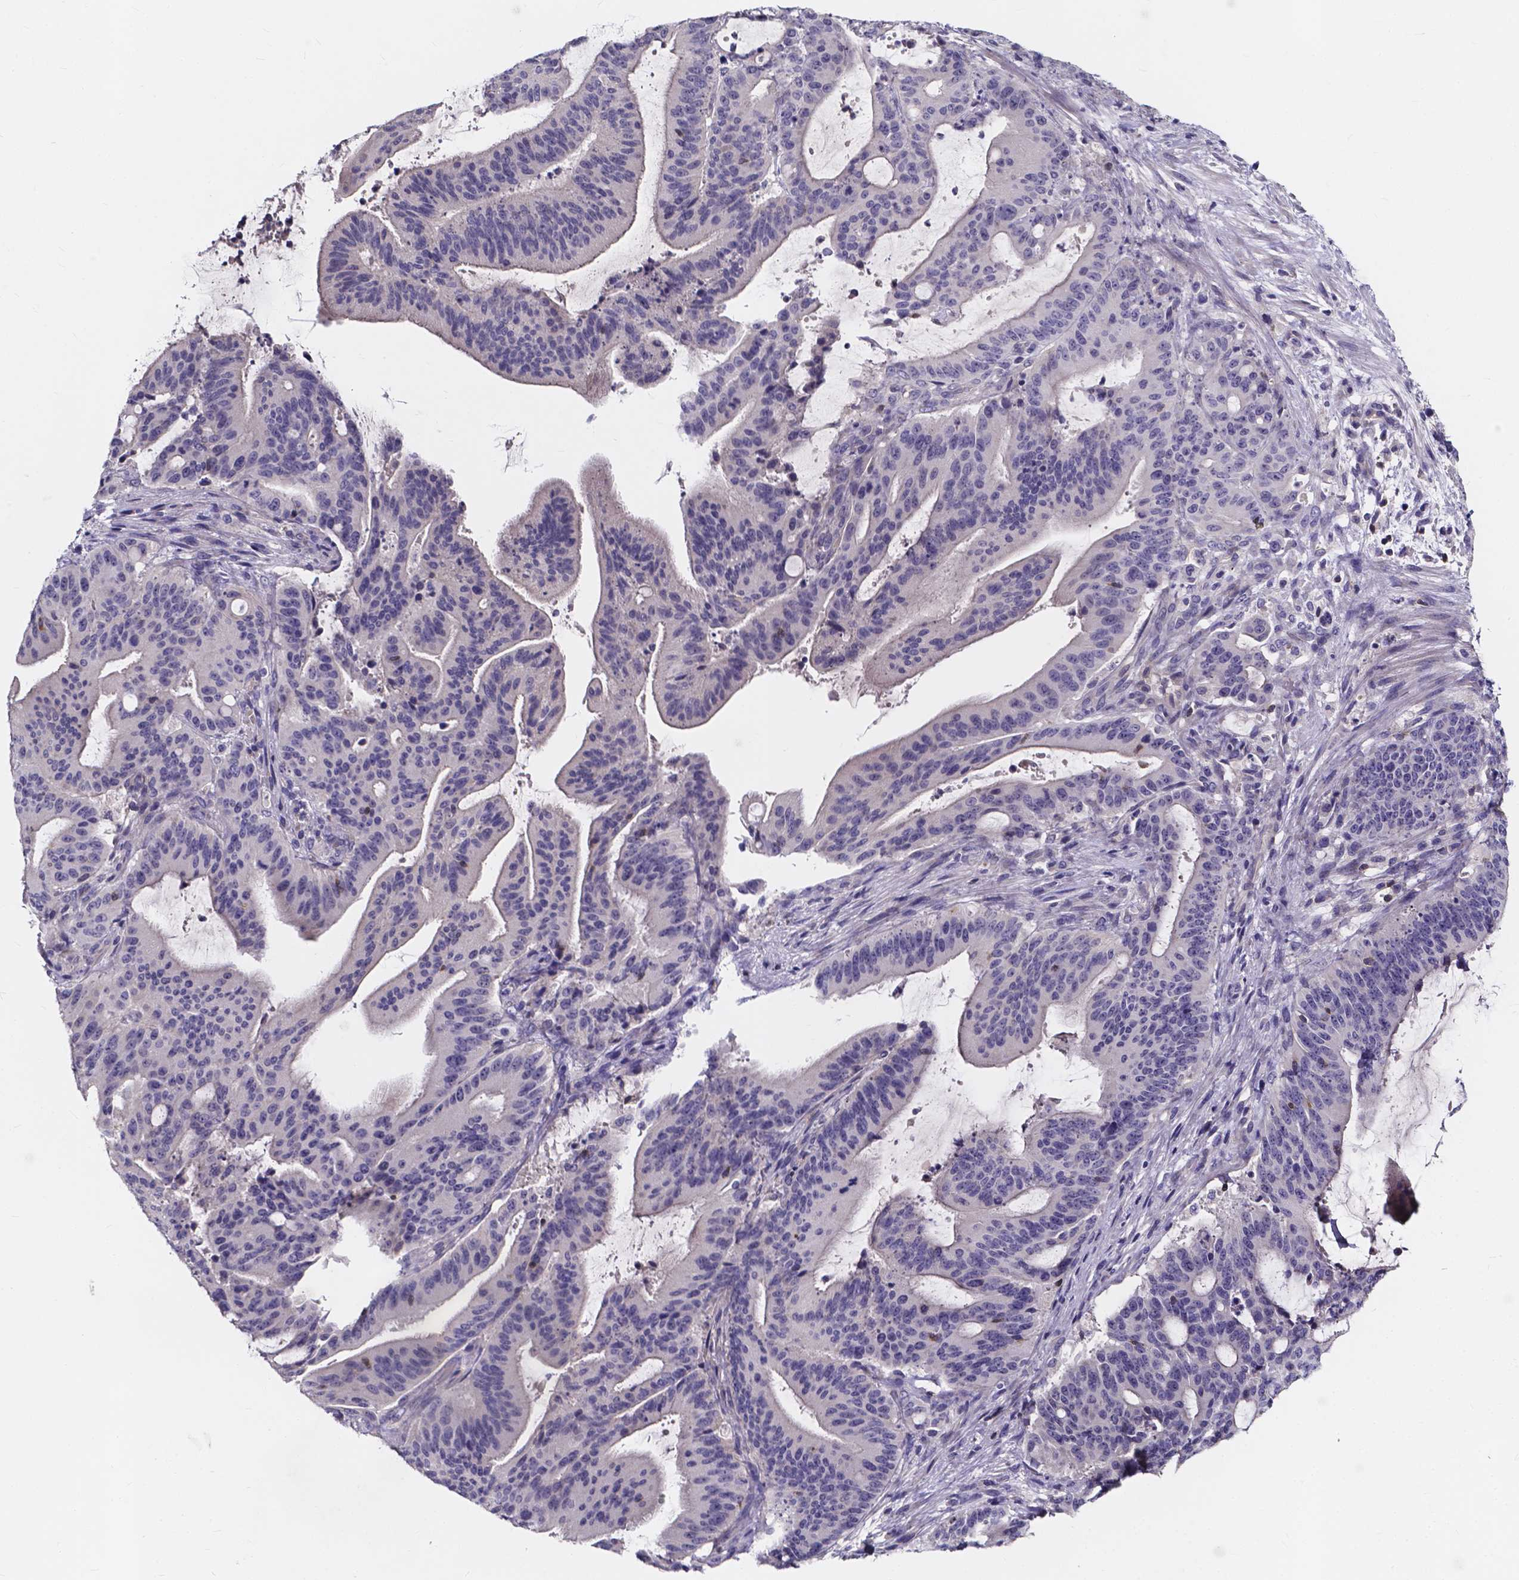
{"staining": {"intensity": "negative", "quantity": "none", "location": "none"}, "tissue": "liver cancer", "cell_type": "Tumor cells", "image_type": "cancer", "snomed": [{"axis": "morphology", "description": "Cholangiocarcinoma"}, {"axis": "topography", "description": "Liver"}], "caption": "This is an immunohistochemistry (IHC) photomicrograph of liver cancer (cholangiocarcinoma). There is no expression in tumor cells.", "gene": "THEMIS", "patient": {"sex": "female", "age": 73}}